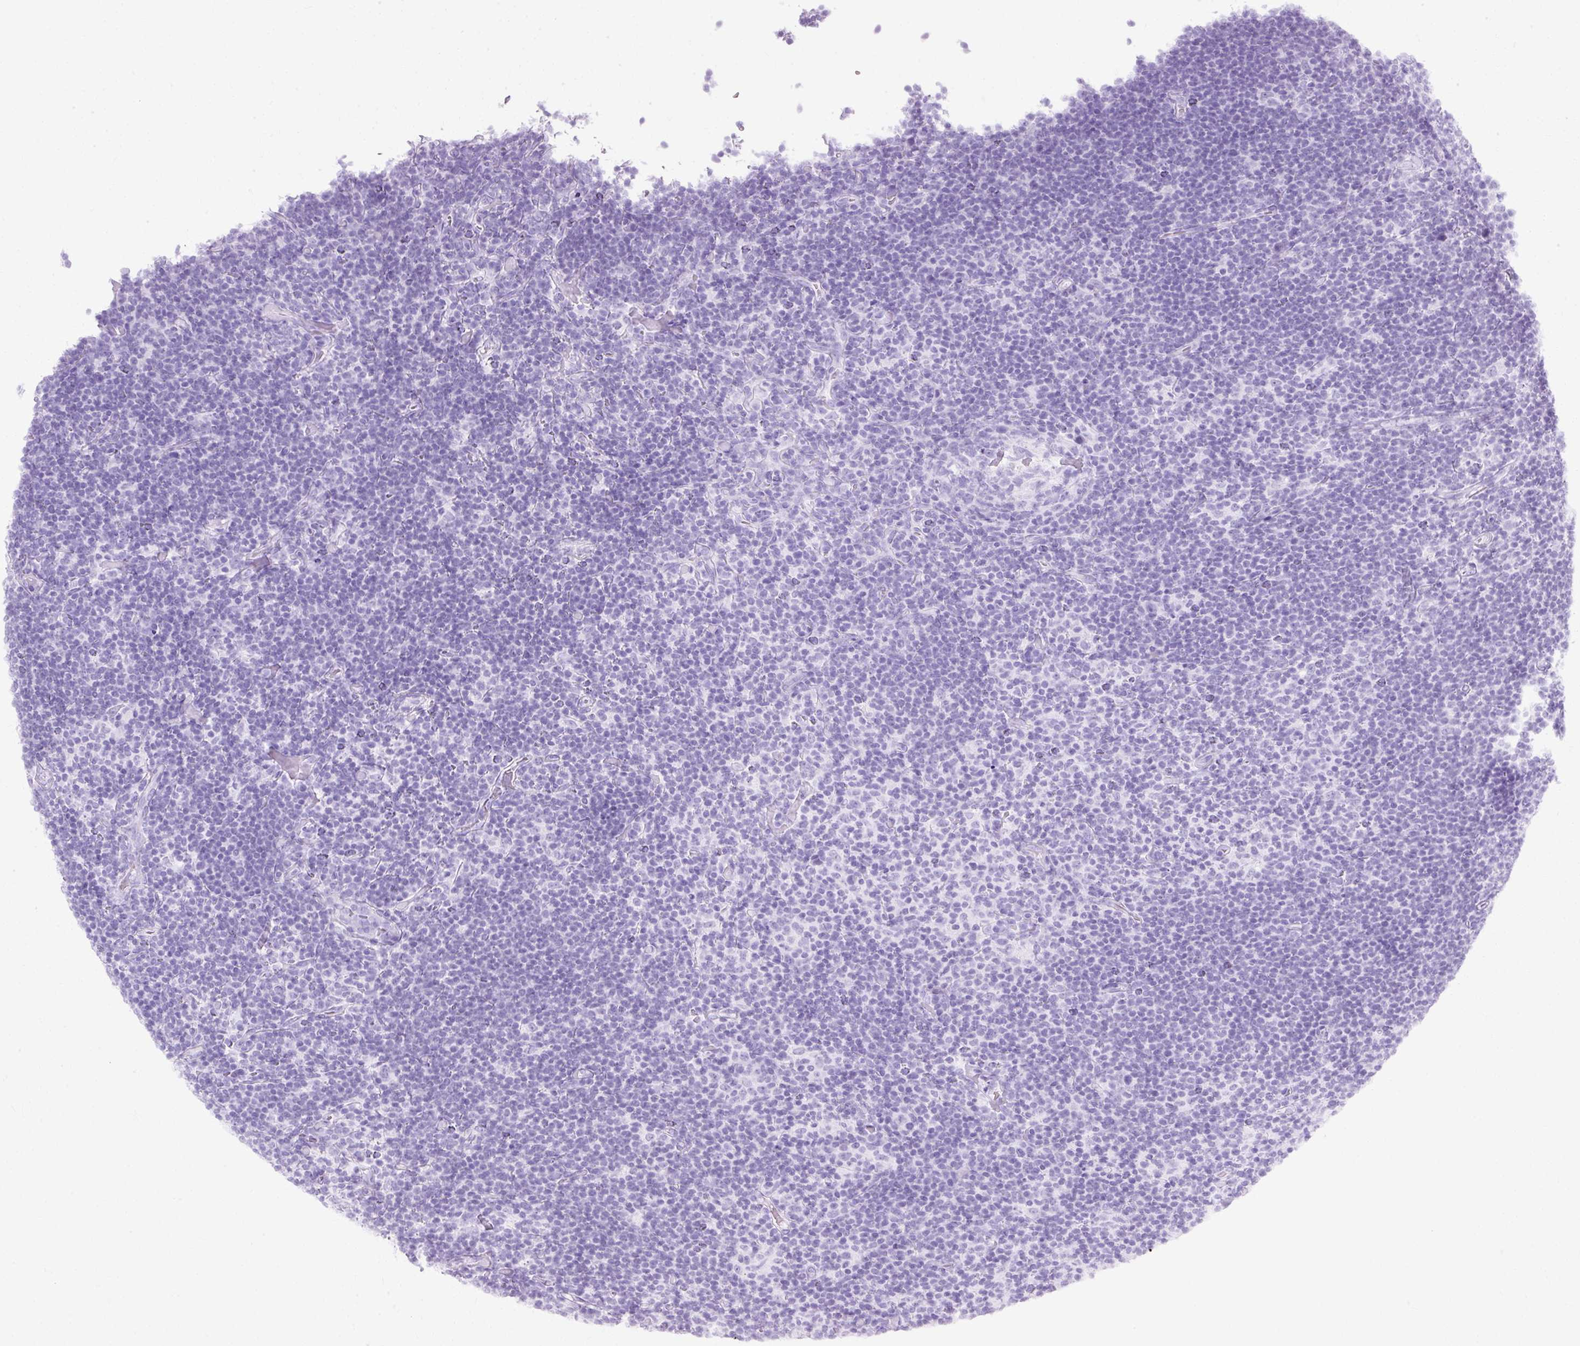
{"staining": {"intensity": "negative", "quantity": "none", "location": "none"}, "tissue": "lymphoma", "cell_type": "Tumor cells", "image_type": "cancer", "snomed": [{"axis": "morphology", "description": "Hodgkin's disease, NOS"}, {"axis": "topography", "description": "Lymph node"}], "caption": "DAB immunohistochemical staining of human Hodgkin's disease exhibits no significant positivity in tumor cells.", "gene": "HSD11B1", "patient": {"sex": "female", "age": 57}}